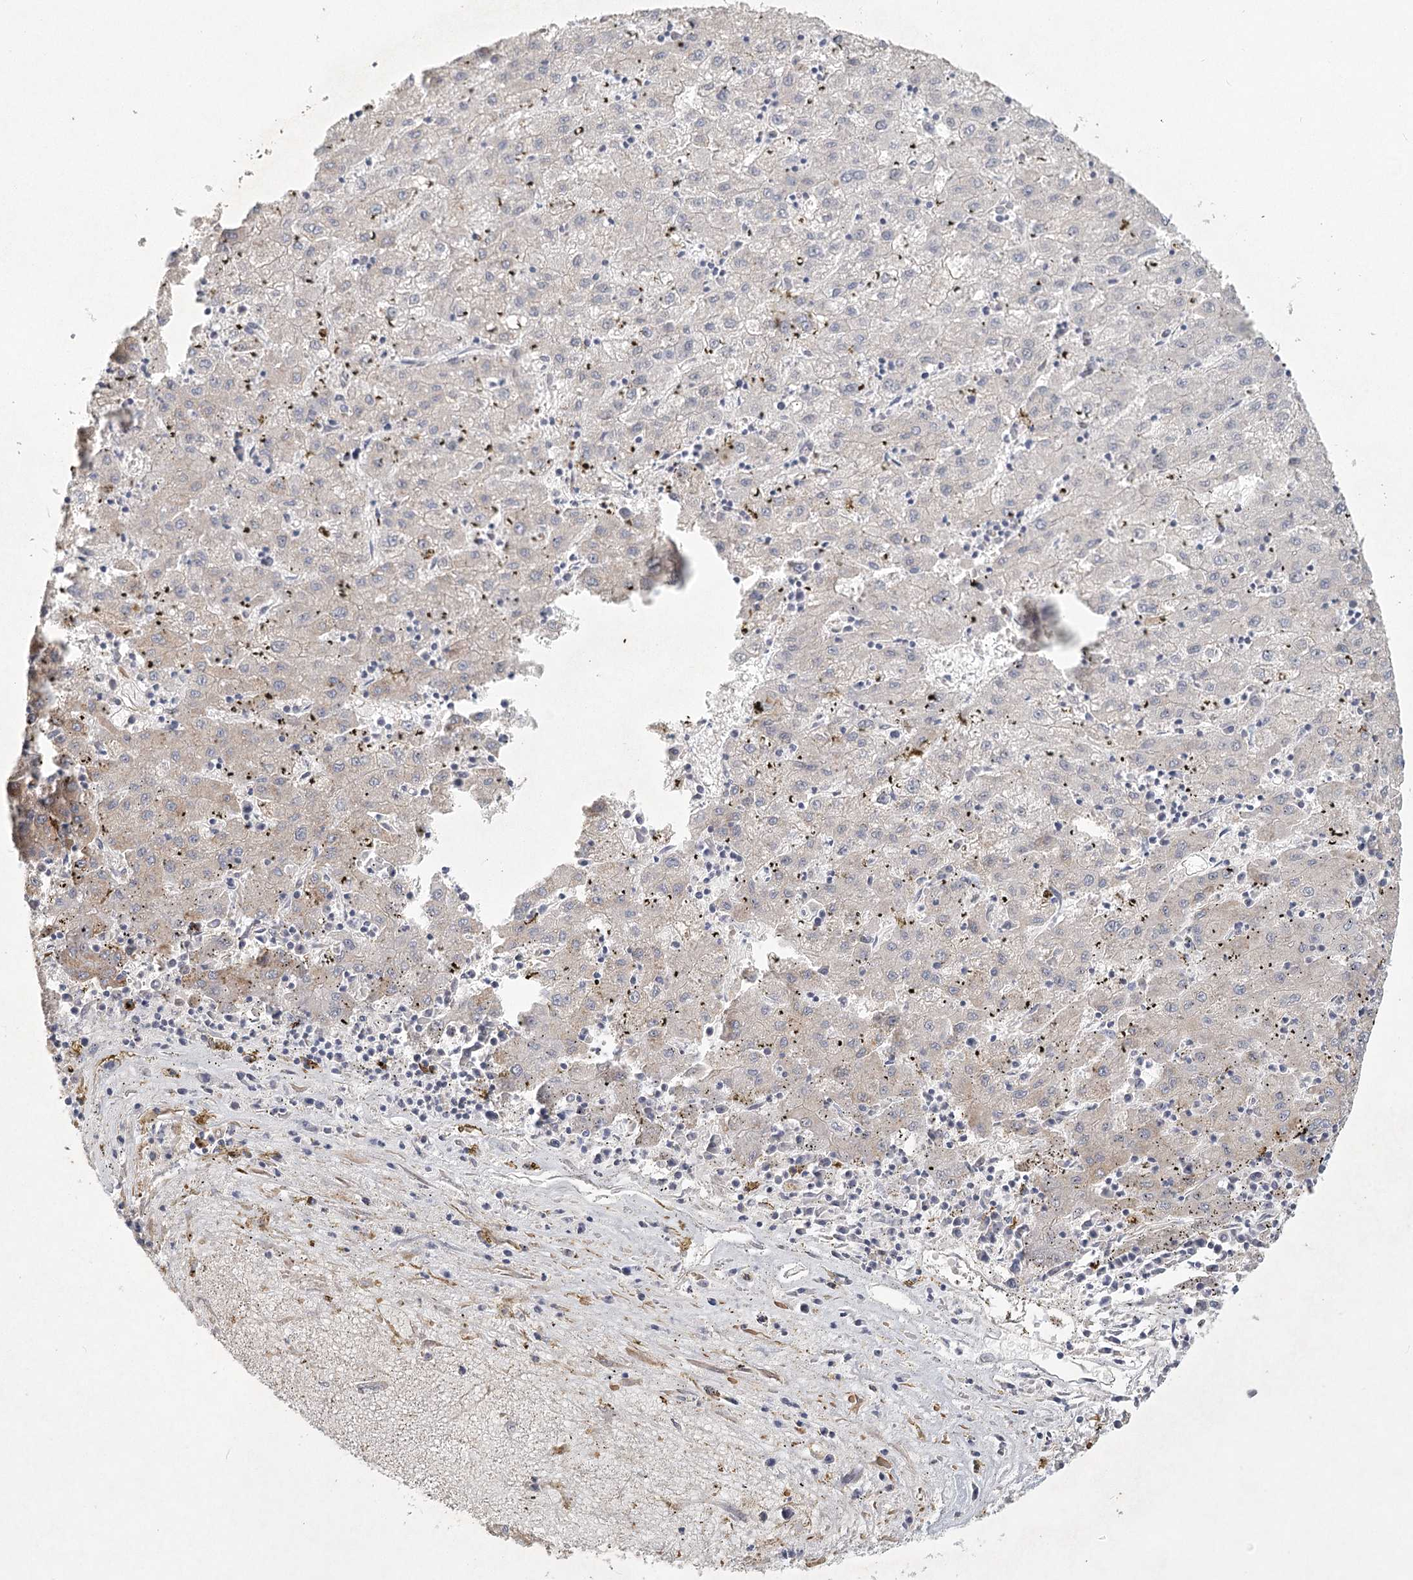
{"staining": {"intensity": "moderate", "quantity": "<25%", "location": "cytoplasmic/membranous"}, "tissue": "liver cancer", "cell_type": "Tumor cells", "image_type": "cancer", "snomed": [{"axis": "morphology", "description": "Carcinoma, Hepatocellular, NOS"}, {"axis": "topography", "description": "Liver"}], "caption": "Liver hepatocellular carcinoma was stained to show a protein in brown. There is low levels of moderate cytoplasmic/membranous positivity in approximately <25% of tumor cells.", "gene": "INPP4B", "patient": {"sex": "male", "age": 72}}